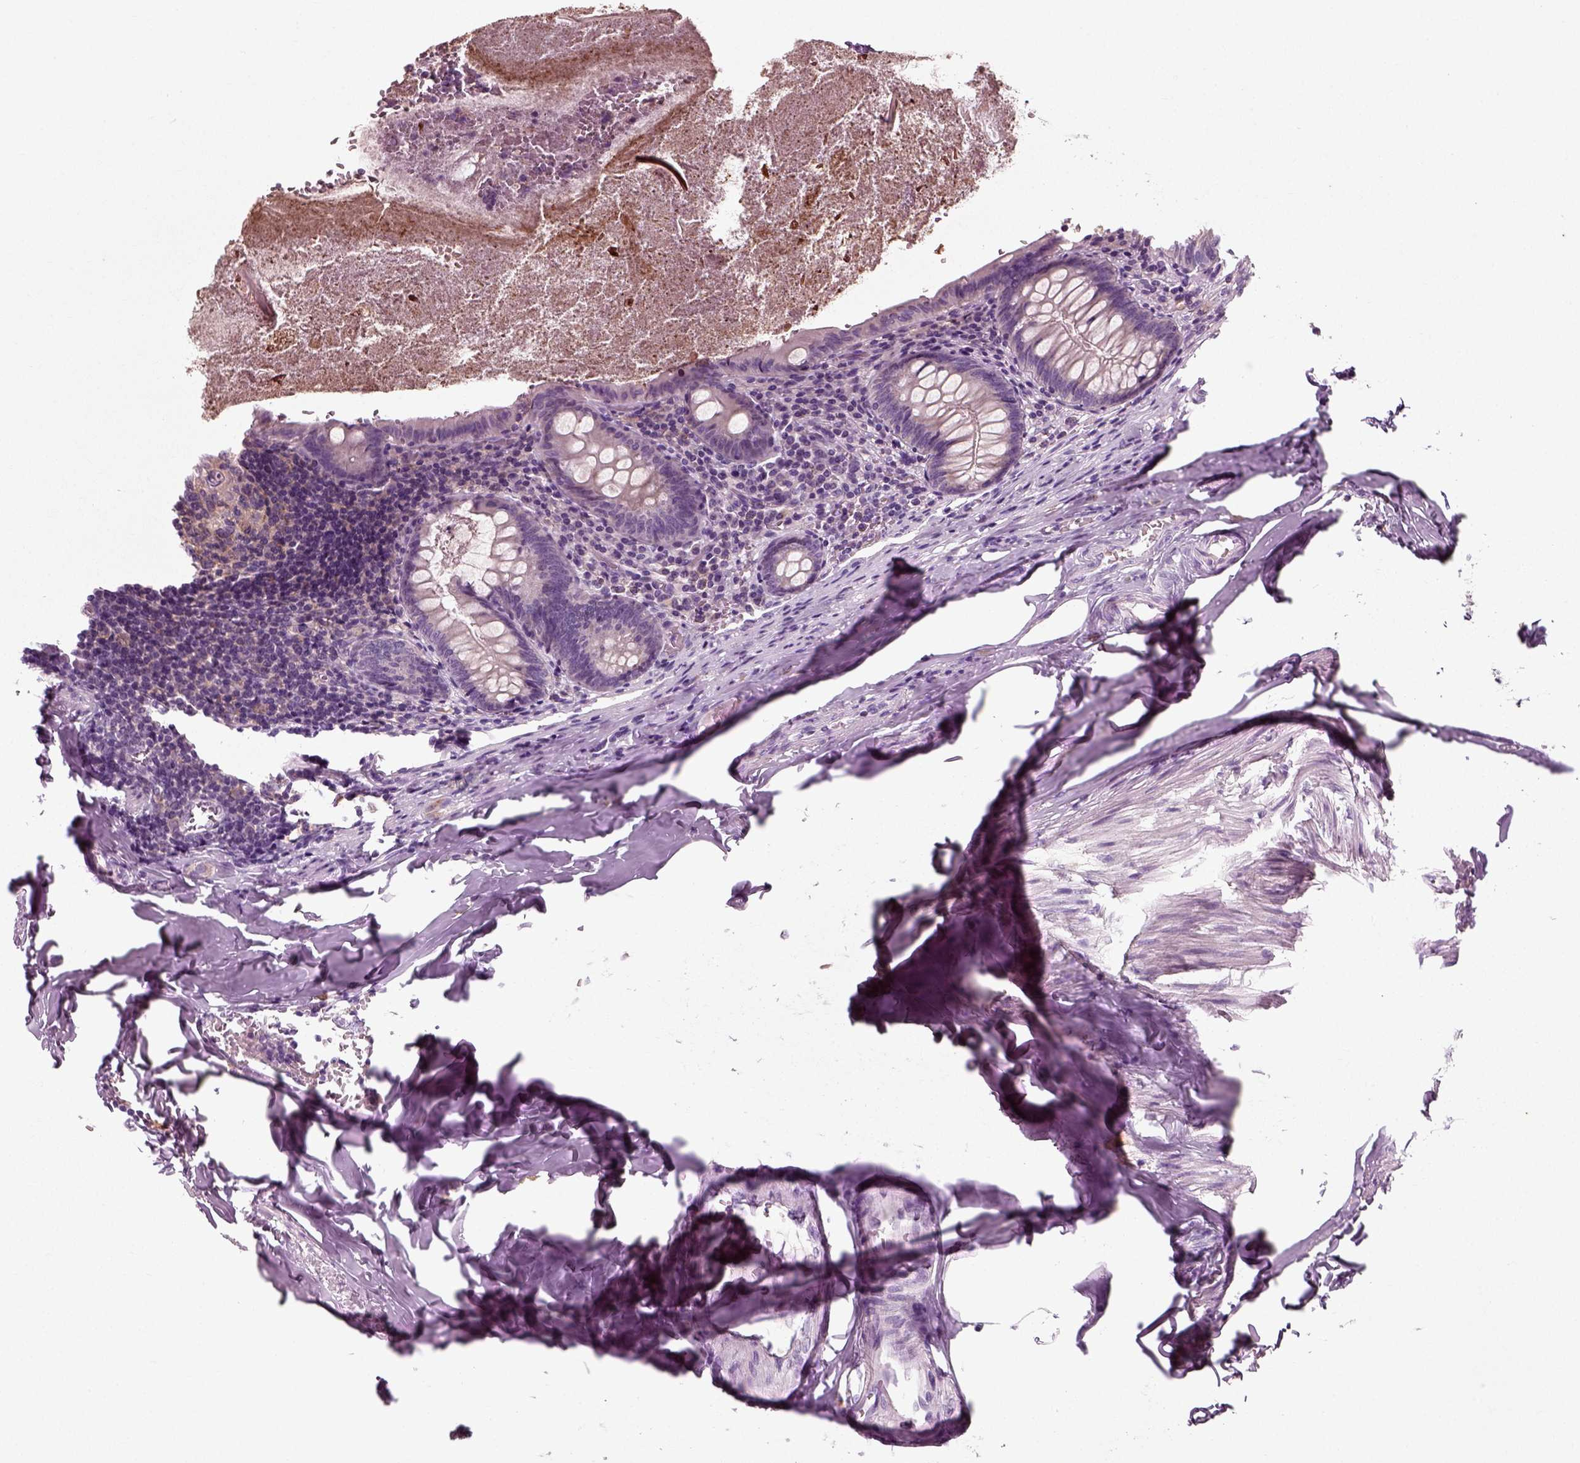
{"staining": {"intensity": "weak", "quantity": "<25%", "location": "cytoplasmic/membranous"}, "tissue": "appendix", "cell_type": "Glandular cells", "image_type": "normal", "snomed": [{"axis": "morphology", "description": "Normal tissue, NOS"}, {"axis": "topography", "description": "Appendix"}], "caption": "Image shows no significant protein expression in glandular cells of benign appendix. (Brightfield microscopy of DAB IHC at high magnification).", "gene": "RND2", "patient": {"sex": "female", "age": 23}}